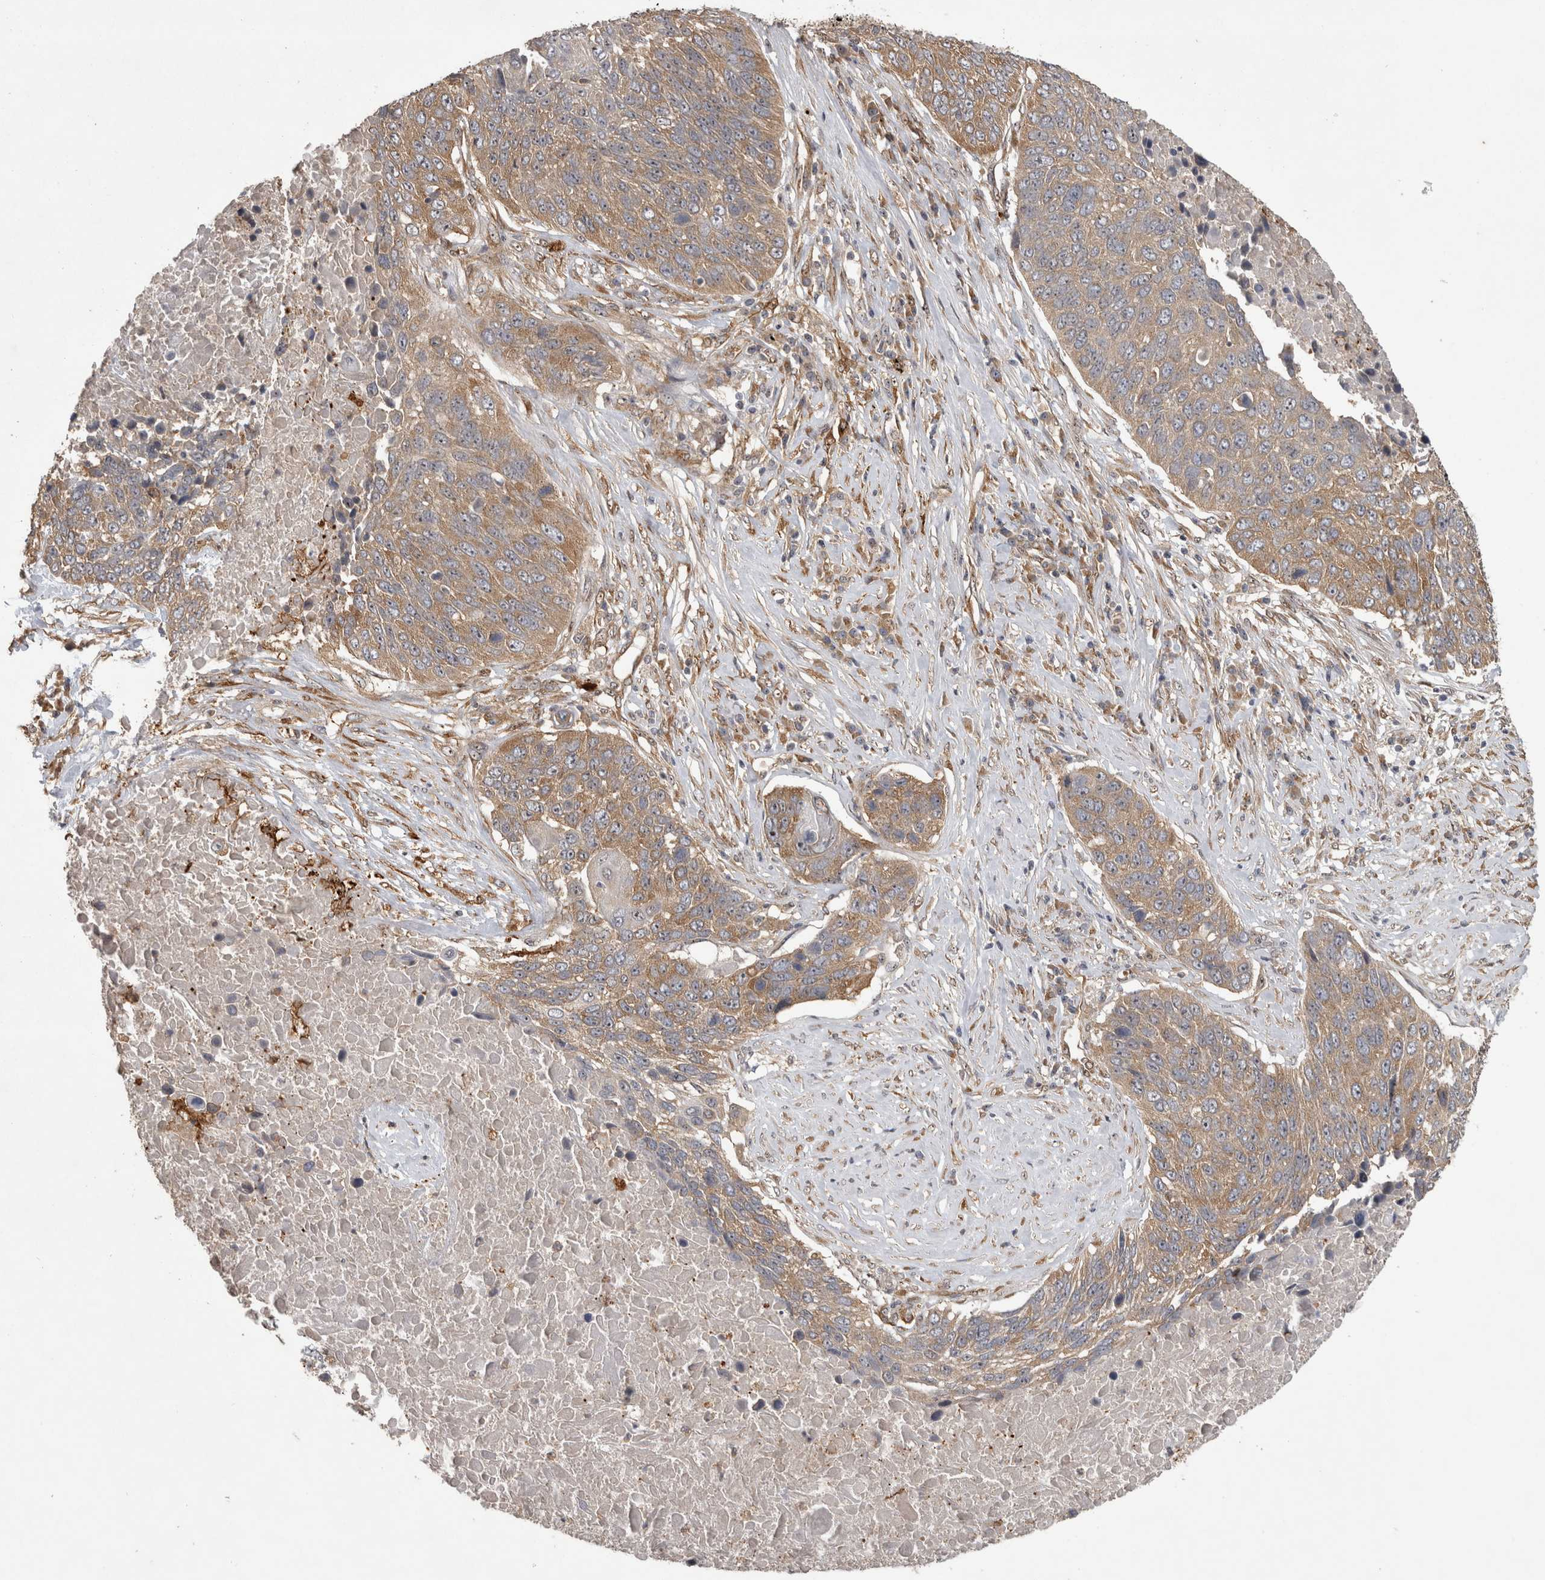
{"staining": {"intensity": "moderate", "quantity": ">75%", "location": "cytoplasmic/membranous"}, "tissue": "lung cancer", "cell_type": "Tumor cells", "image_type": "cancer", "snomed": [{"axis": "morphology", "description": "Squamous cell carcinoma, NOS"}, {"axis": "topography", "description": "Lung"}], "caption": "Moderate cytoplasmic/membranous protein positivity is present in about >75% of tumor cells in squamous cell carcinoma (lung).", "gene": "ATXN2", "patient": {"sex": "male", "age": 66}}